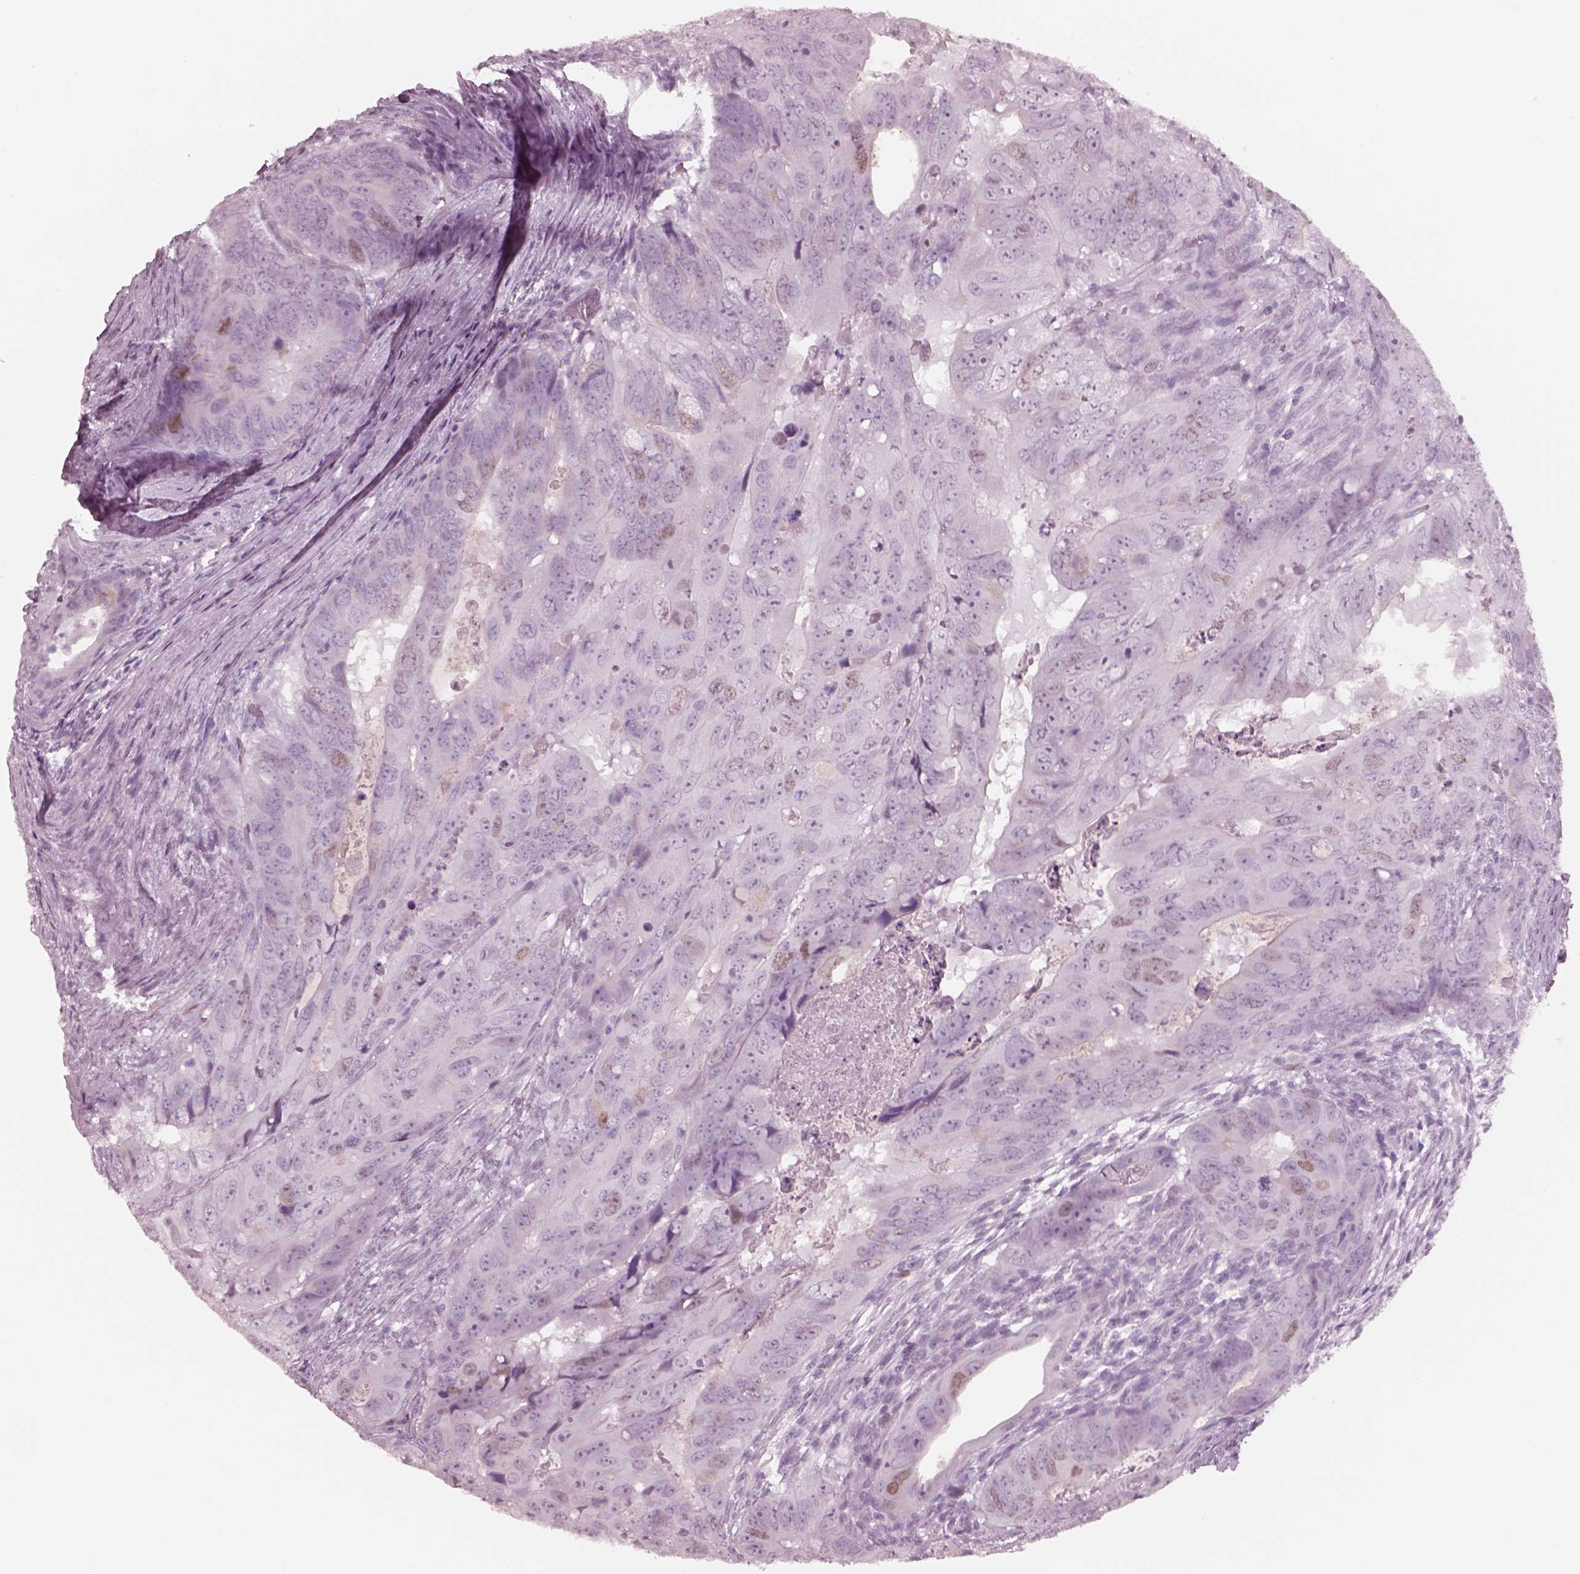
{"staining": {"intensity": "negative", "quantity": "none", "location": "none"}, "tissue": "colorectal cancer", "cell_type": "Tumor cells", "image_type": "cancer", "snomed": [{"axis": "morphology", "description": "Adenocarcinoma, NOS"}, {"axis": "topography", "description": "Colon"}], "caption": "An IHC image of adenocarcinoma (colorectal) is shown. There is no staining in tumor cells of adenocarcinoma (colorectal). (DAB IHC with hematoxylin counter stain).", "gene": "KRTAP24-1", "patient": {"sex": "male", "age": 79}}